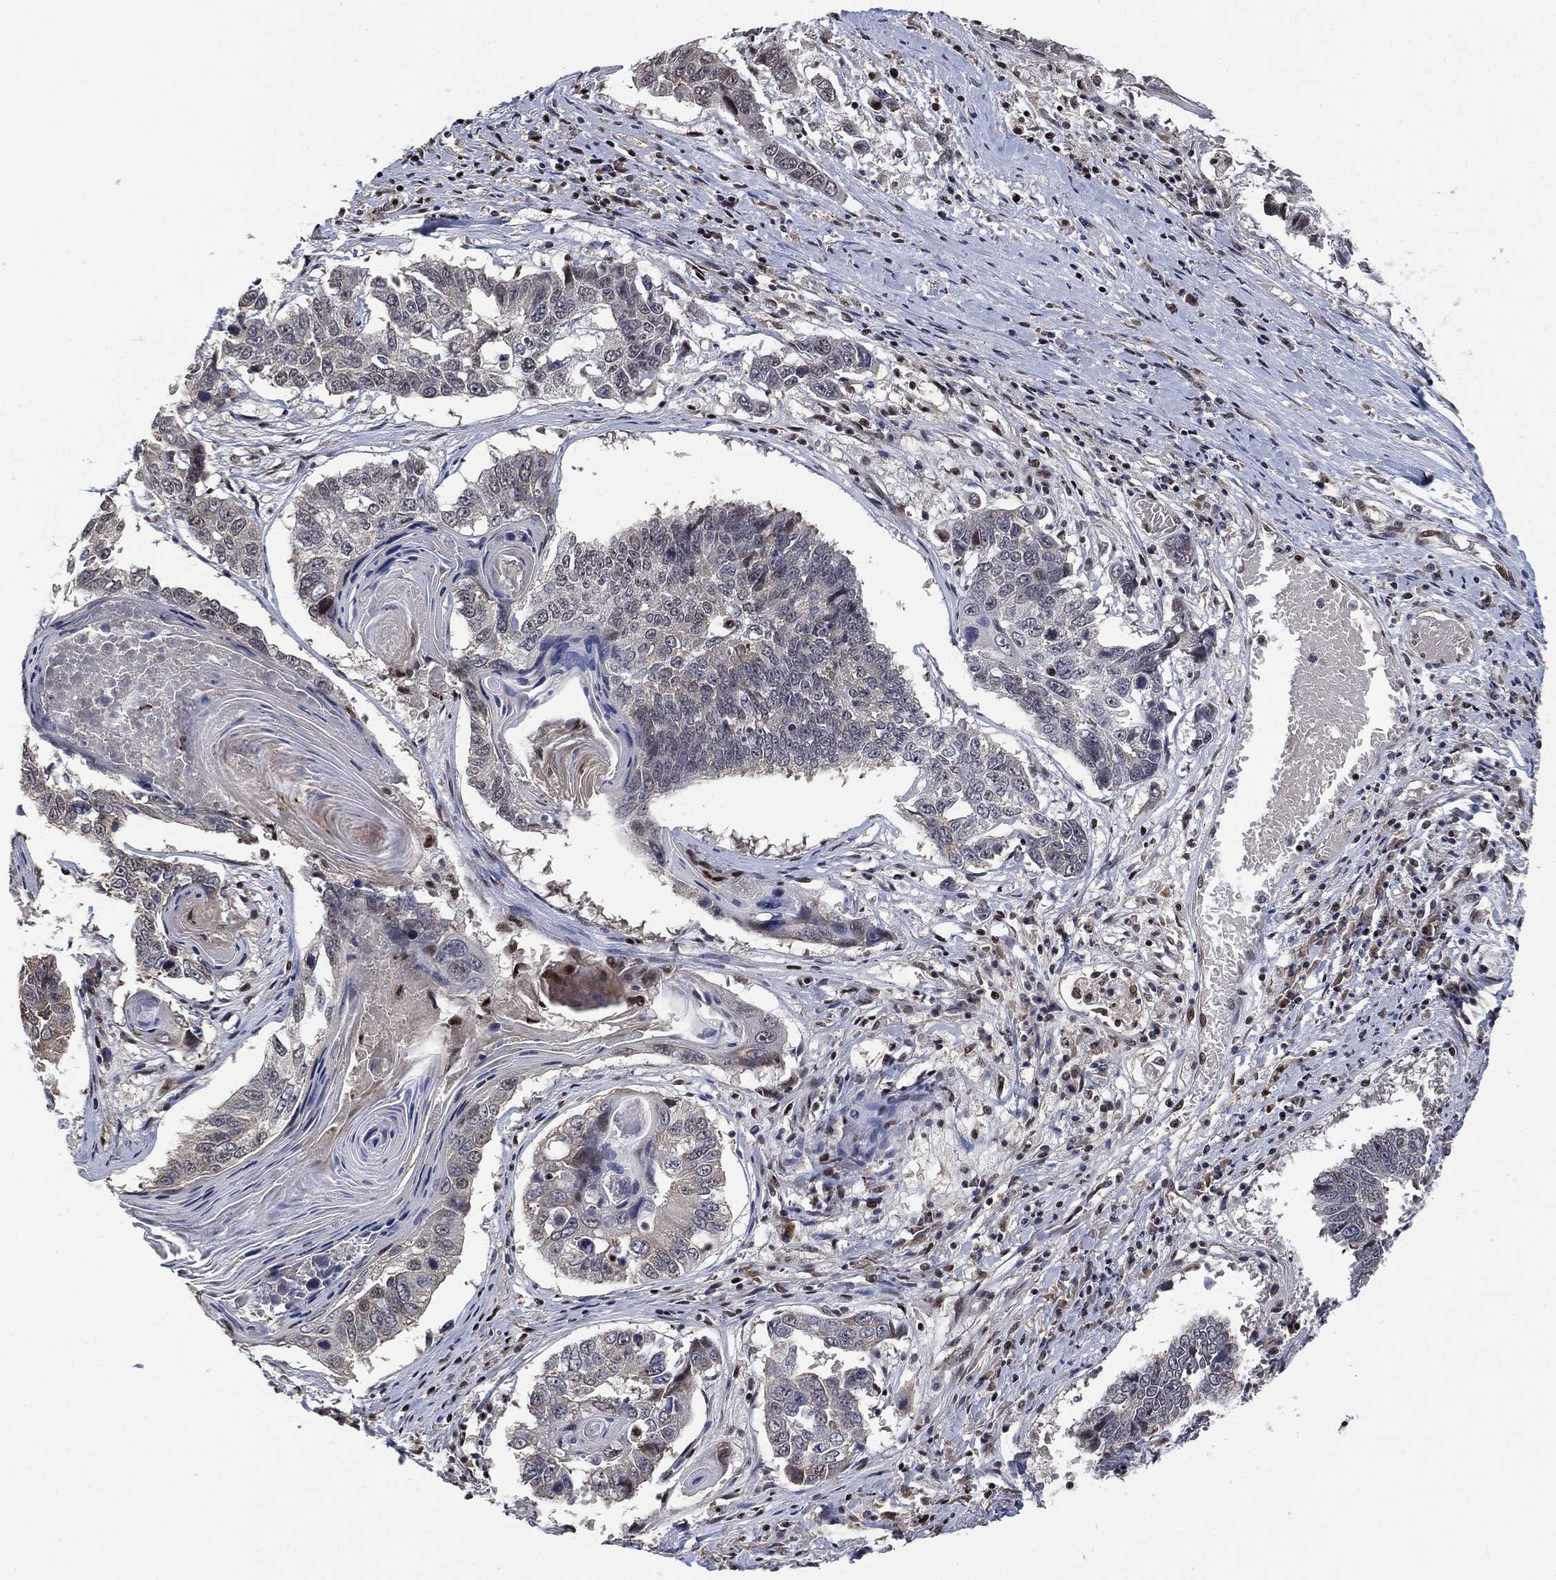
{"staining": {"intensity": "moderate", "quantity": "<25%", "location": "nuclear"}, "tissue": "lung cancer", "cell_type": "Tumor cells", "image_type": "cancer", "snomed": [{"axis": "morphology", "description": "Squamous cell carcinoma, NOS"}, {"axis": "topography", "description": "Lung"}], "caption": "Lung cancer stained for a protein reveals moderate nuclear positivity in tumor cells.", "gene": "ZSCAN30", "patient": {"sex": "male", "age": 73}}